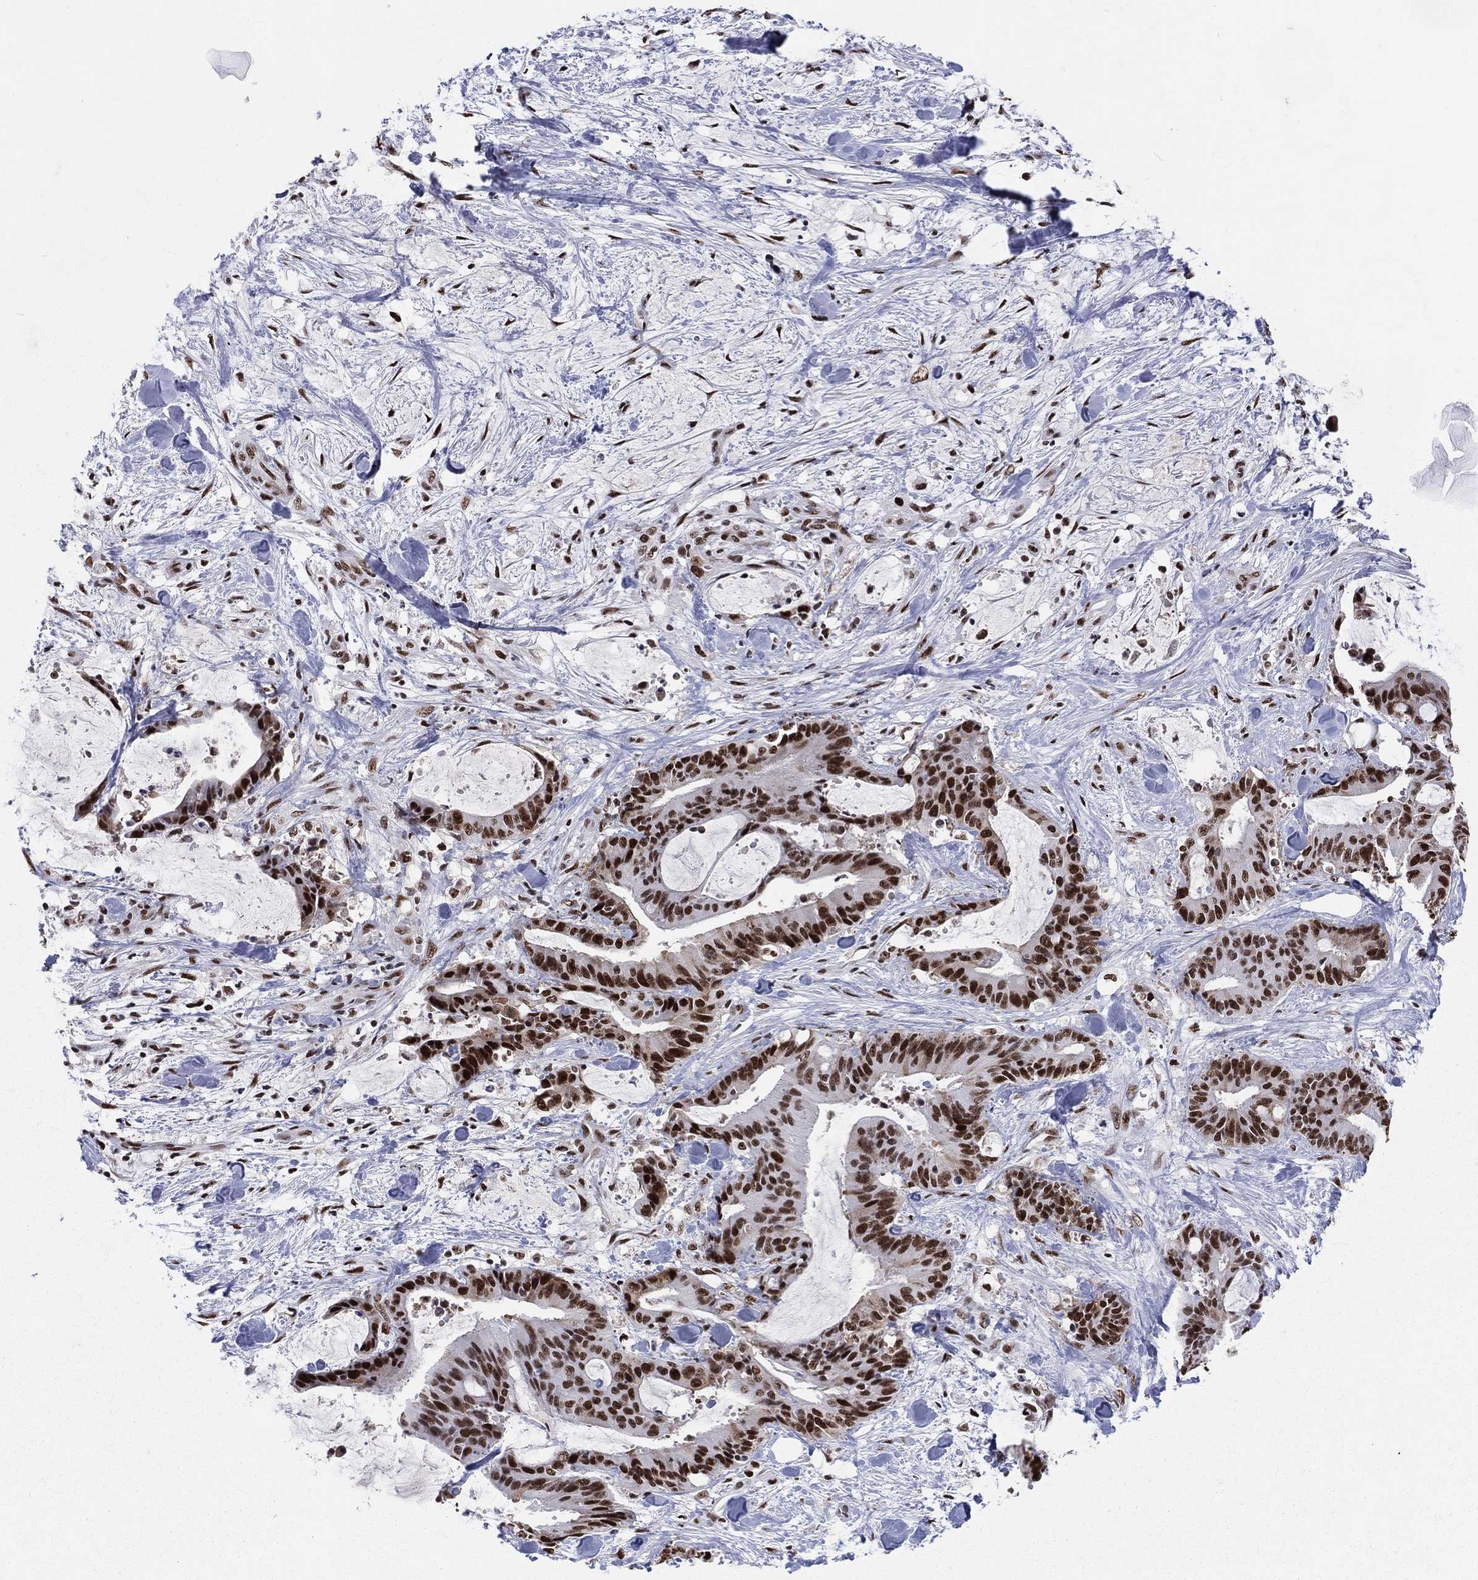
{"staining": {"intensity": "strong", "quantity": ">75%", "location": "nuclear"}, "tissue": "liver cancer", "cell_type": "Tumor cells", "image_type": "cancer", "snomed": [{"axis": "morphology", "description": "Cholangiocarcinoma"}, {"axis": "topography", "description": "Liver"}], "caption": "A high-resolution micrograph shows immunohistochemistry staining of liver cholangiocarcinoma, which reveals strong nuclear staining in approximately >75% of tumor cells.", "gene": "CDK7", "patient": {"sex": "female", "age": 73}}